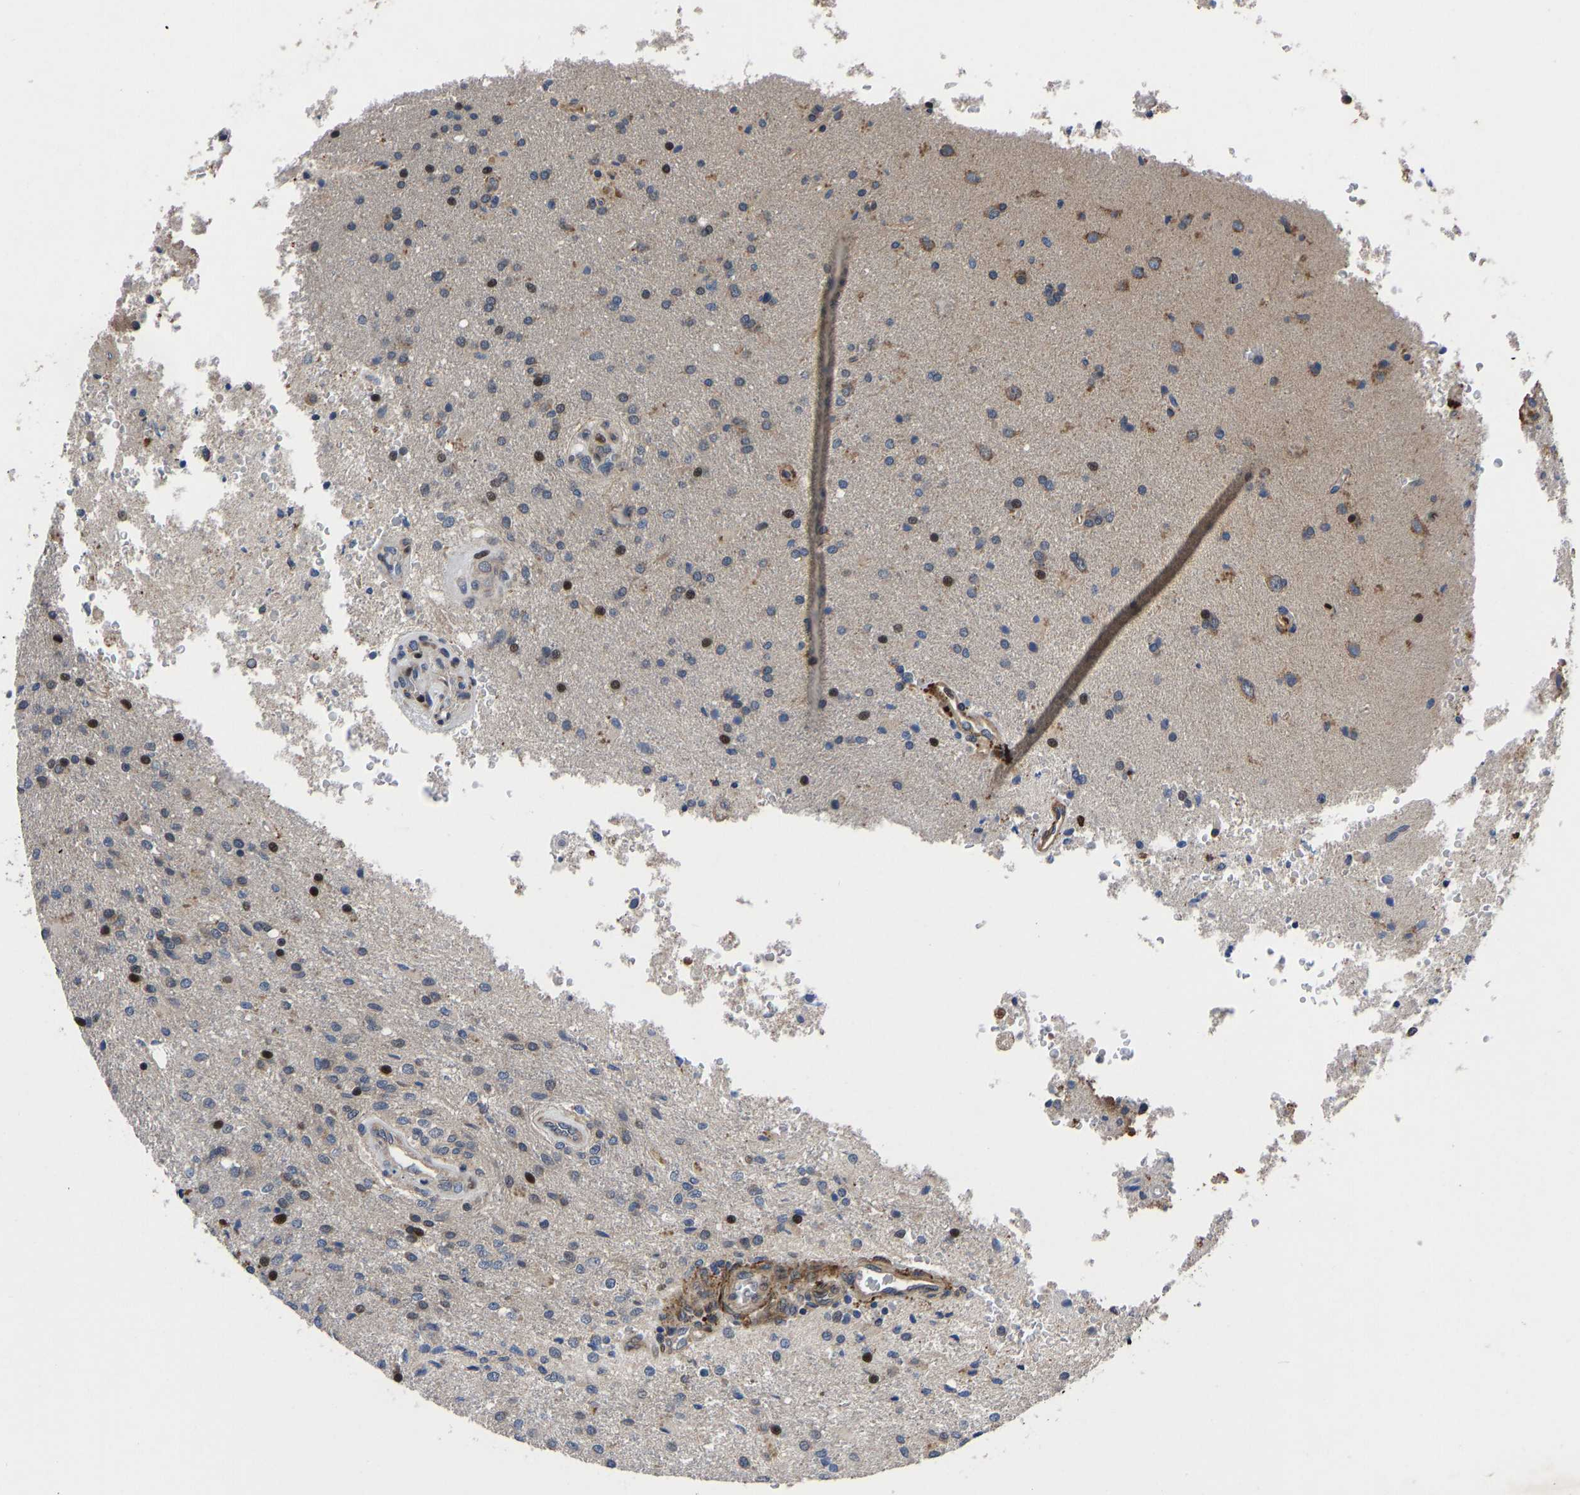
{"staining": {"intensity": "strong", "quantity": "<25%", "location": "nuclear"}, "tissue": "glioma", "cell_type": "Tumor cells", "image_type": "cancer", "snomed": [{"axis": "morphology", "description": "Normal tissue, NOS"}, {"axis": "morphology", "description": "Glioma, malignant, High grade"}, {"axis": "topography", "description": "Cerebral cortex"}], "caption": "Protein staining of malignant high-grade glioma tissue reveals strong nuclear expression in approximately <25% of tumor cells. (DAB = brown stain, brightfield microscopy at high magnification).", "gene": "TMEM38B", "patient": {"sex": "male", "age": 77}}